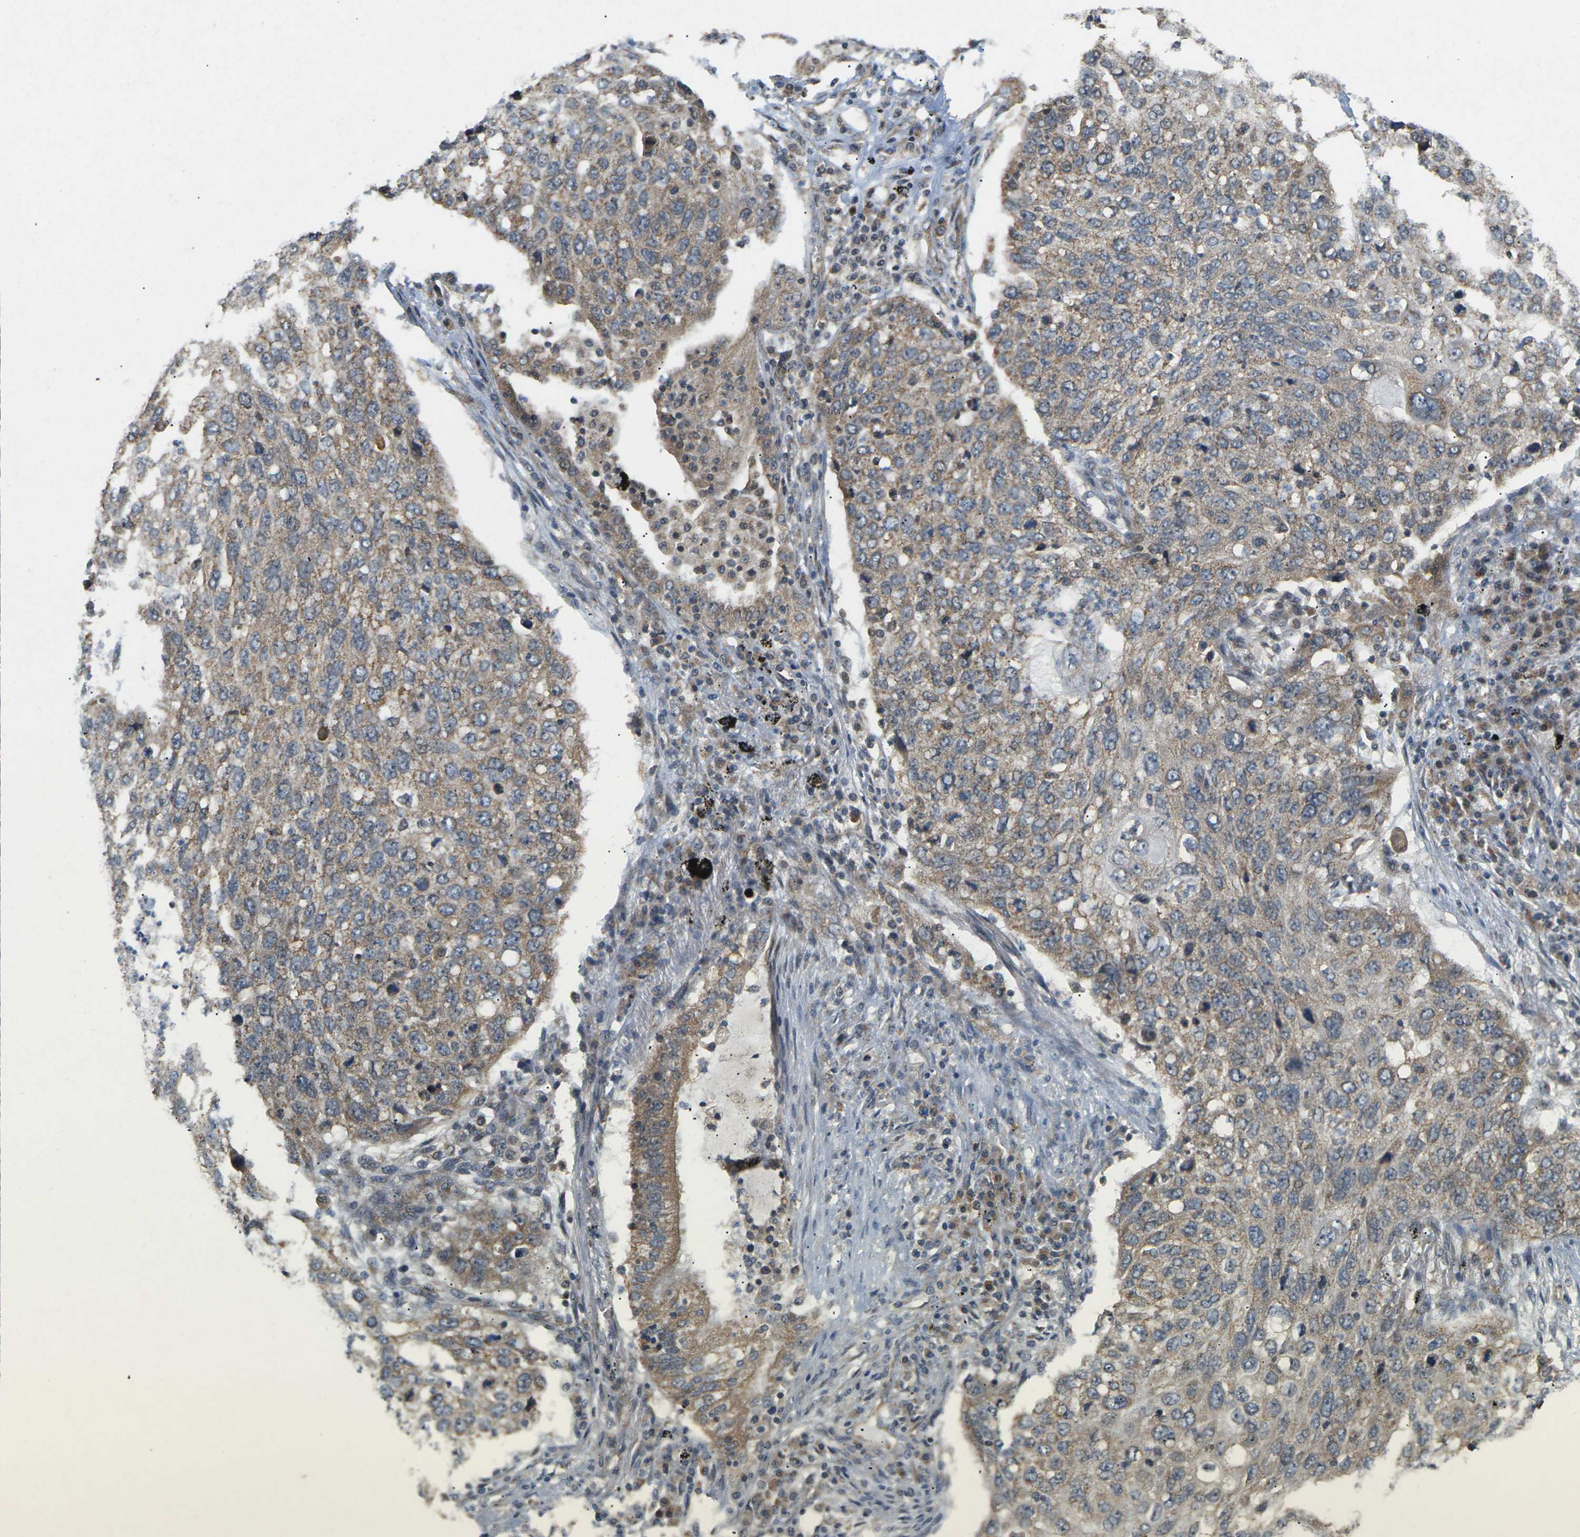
{"staining": {"intensity": "weak", "quantity": ">75%", "location": "cytoplasmic/membranous"}, "tissue": "lung cancer", "cell_type": "Tumor cells", "image_type": "cancer", "snomed": [{"axis": "morphology", "description": "Squamous cell carcinoma, NOS"}, {"axis": "topography", "description": "Lung"}], "caption": "Tumor cells exhibit low levels of weak cytoplasmic/membranous positivity in approximately >75% of cells in human squamous cell carcinoma (lung).", "gene": "KSR1", "patient": {"sex": "female", "age": 63}}